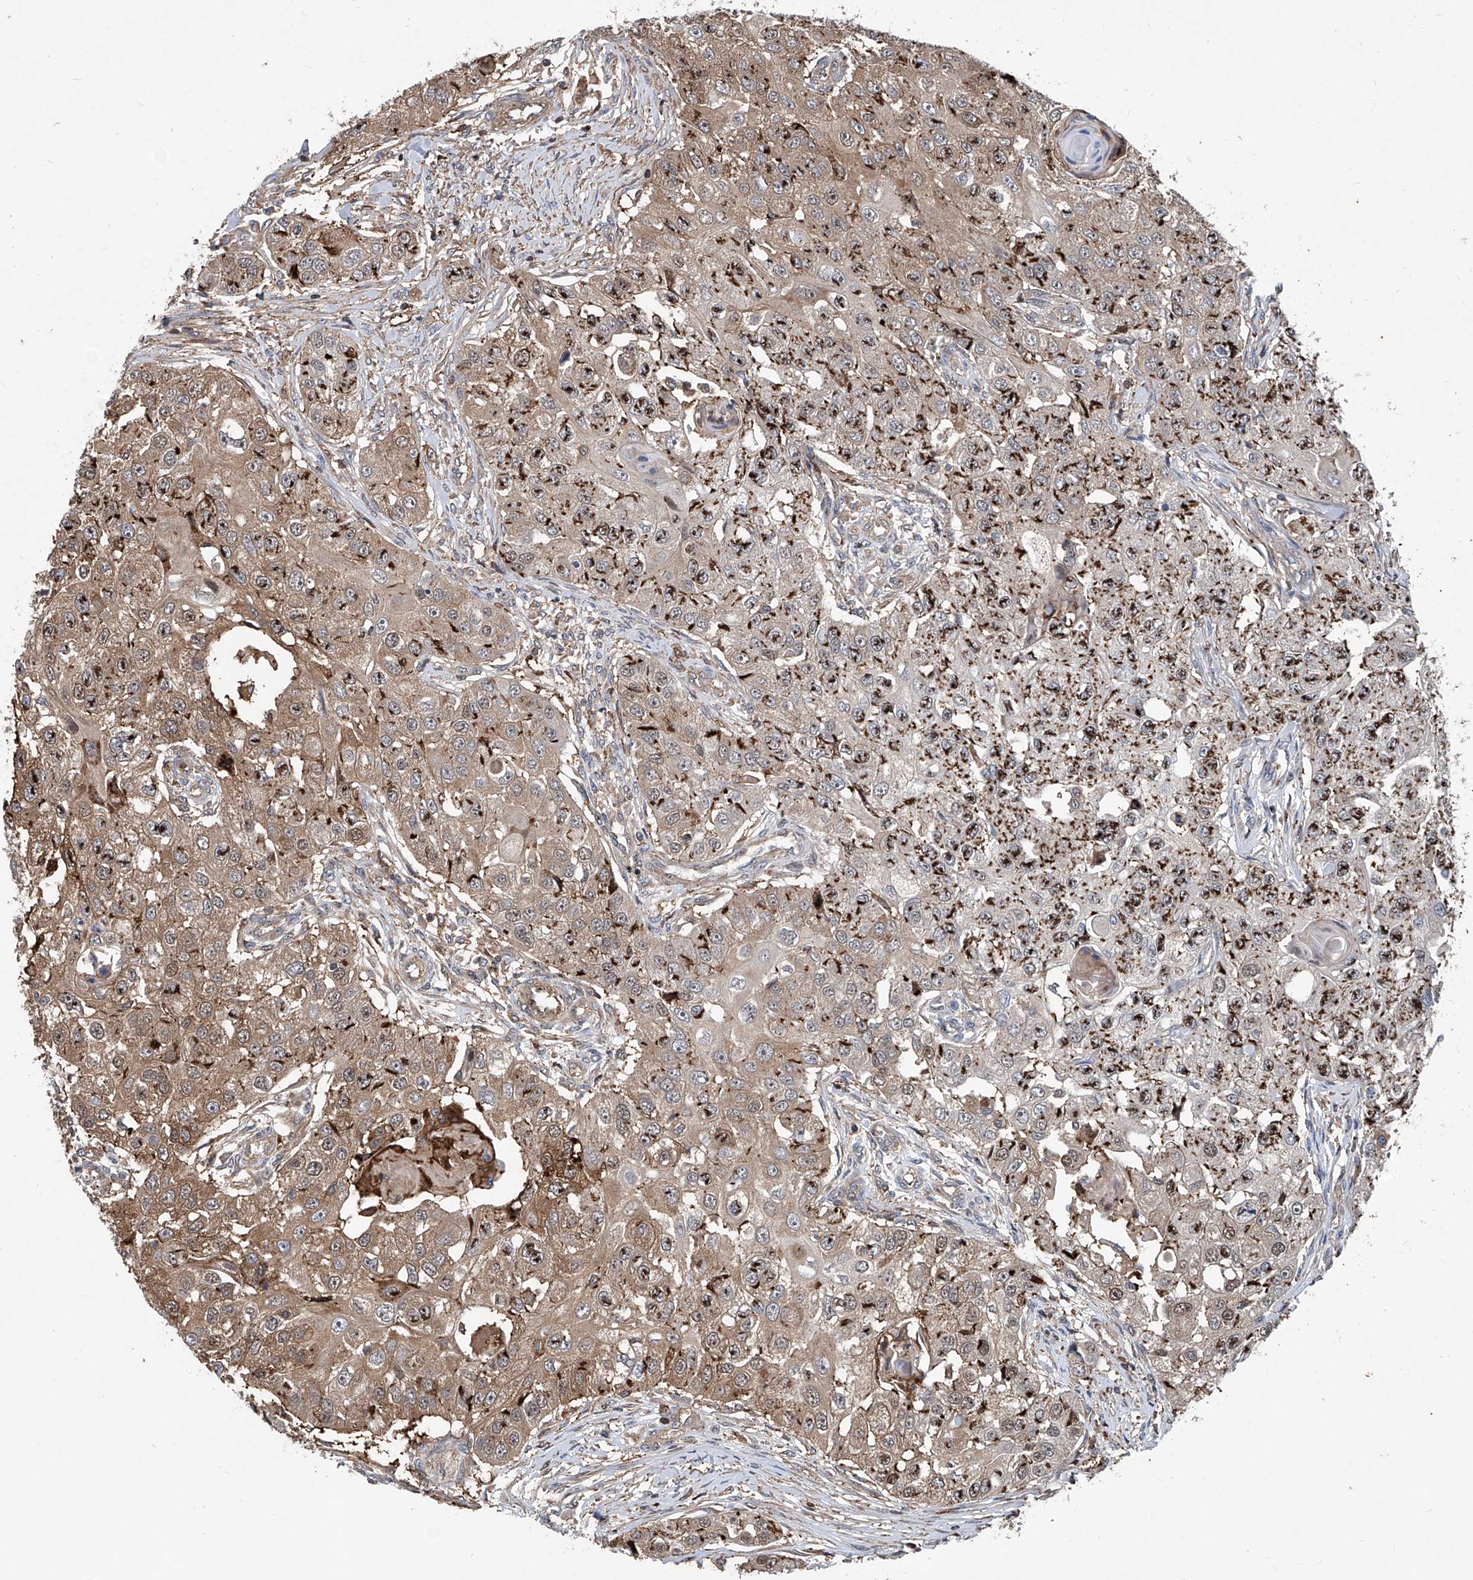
{"staining": {"intensity": "moderate", "quantity": ">75%", "location": "cytoplasmic/membranous"}, "tissue": "head and neck cancer", "cell_type": "Tumor cells", "image_type": "cancer", "snomed": [{"axis": "morphology", "description": "Normal tissue, NOS"}, {"axis": "morphology", "description": "Squamous cell carcinoma, NOS"}, {"axis": "topography", "description": "Skeletal muscle"}, {"axis": "topography", "description": "Head-Neck"}], "caption": "A histopathology image of head and neck cancer stained for a protein reveals moderate cytoplasmic/membranous brown staining in tumor cells.", "gene": "NT5C3A", "patient": {"sex": "male", "age": 51}}